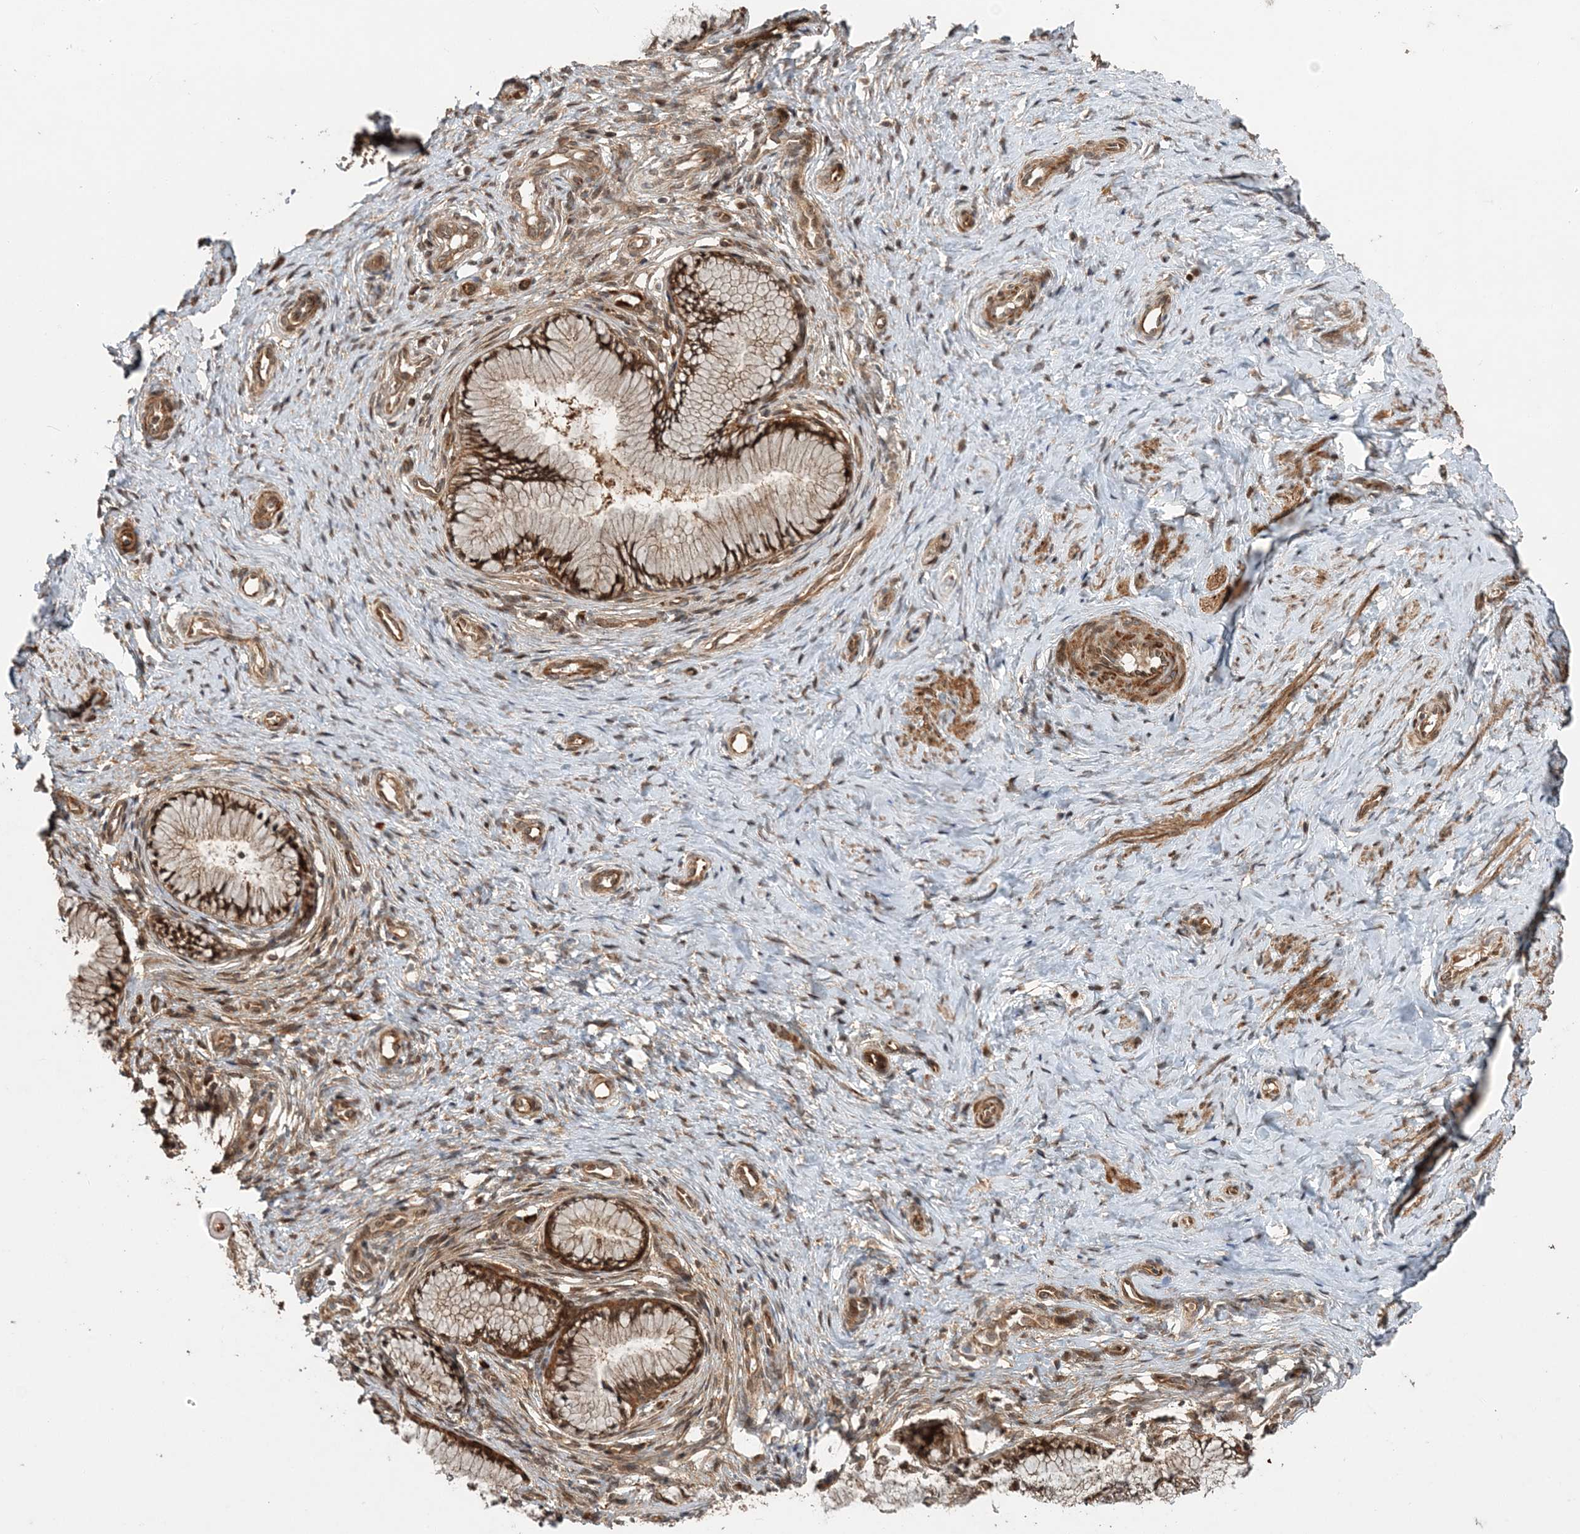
{"staining": {"intensity": "moderate", "quantity": ">75%", "location": "cytoplasmic/membranous,nuclear"}, "tissue": "cervix", "cell_type": "Glandular cells", "image_type": "normal", "snomed": [{"axis": "morphology", "description": "Normal tissue, NOS"}, {"axis": "topography", "description": "Cervix"}], "caption": "Protein staining exhibits moderate cytoplasmic/membranous,nuclear expression in about >75% of glandular cells in normal cervix.", "gene": "UBTD2", "patient": {"sex": "female", "age": 36}}